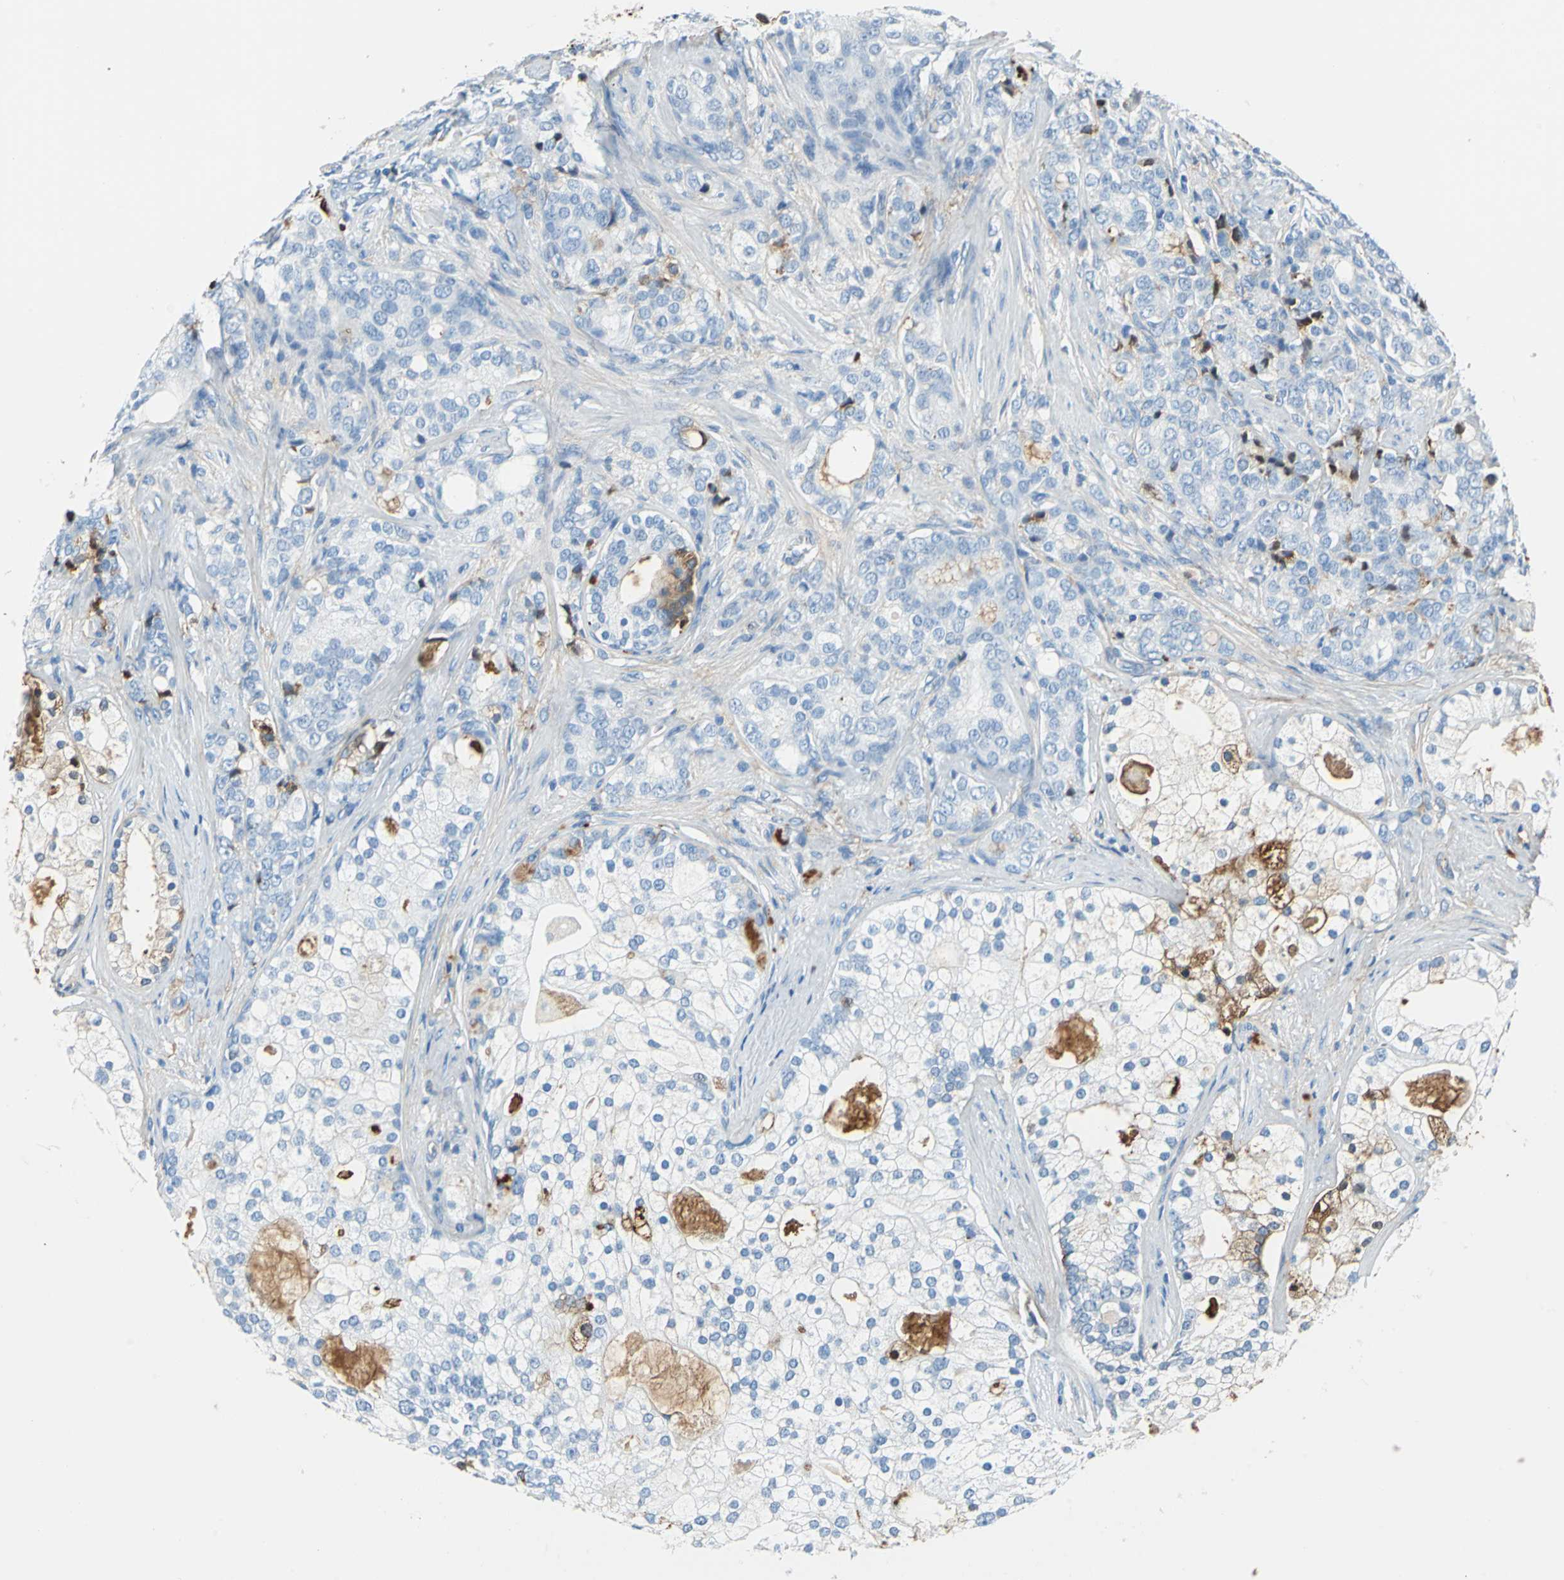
{"staining": {"intensity": "moderate", "quantity": "<25%", "location": "cytoplasmic/membranous"}, "tissue": "prostate cancer", "cell_type": "Tumor cells", "image_type": "cancer", "snomed": [{"axis": "morphology", "description": "Adenocarcinoma, Low grade"}, {"axis": "topography", "description": "Prostate"}], "caption": "Tumor cells exhibit moderate cytoplasmic/membranous staining in about <25% of cells in prostate cancer (low-grade adenocarcinoma). (brown staining indicates protein expression, while blue staining denotes nuclei).", "gene": "ALB", "patient": {"sex": "male", "age": 58}}